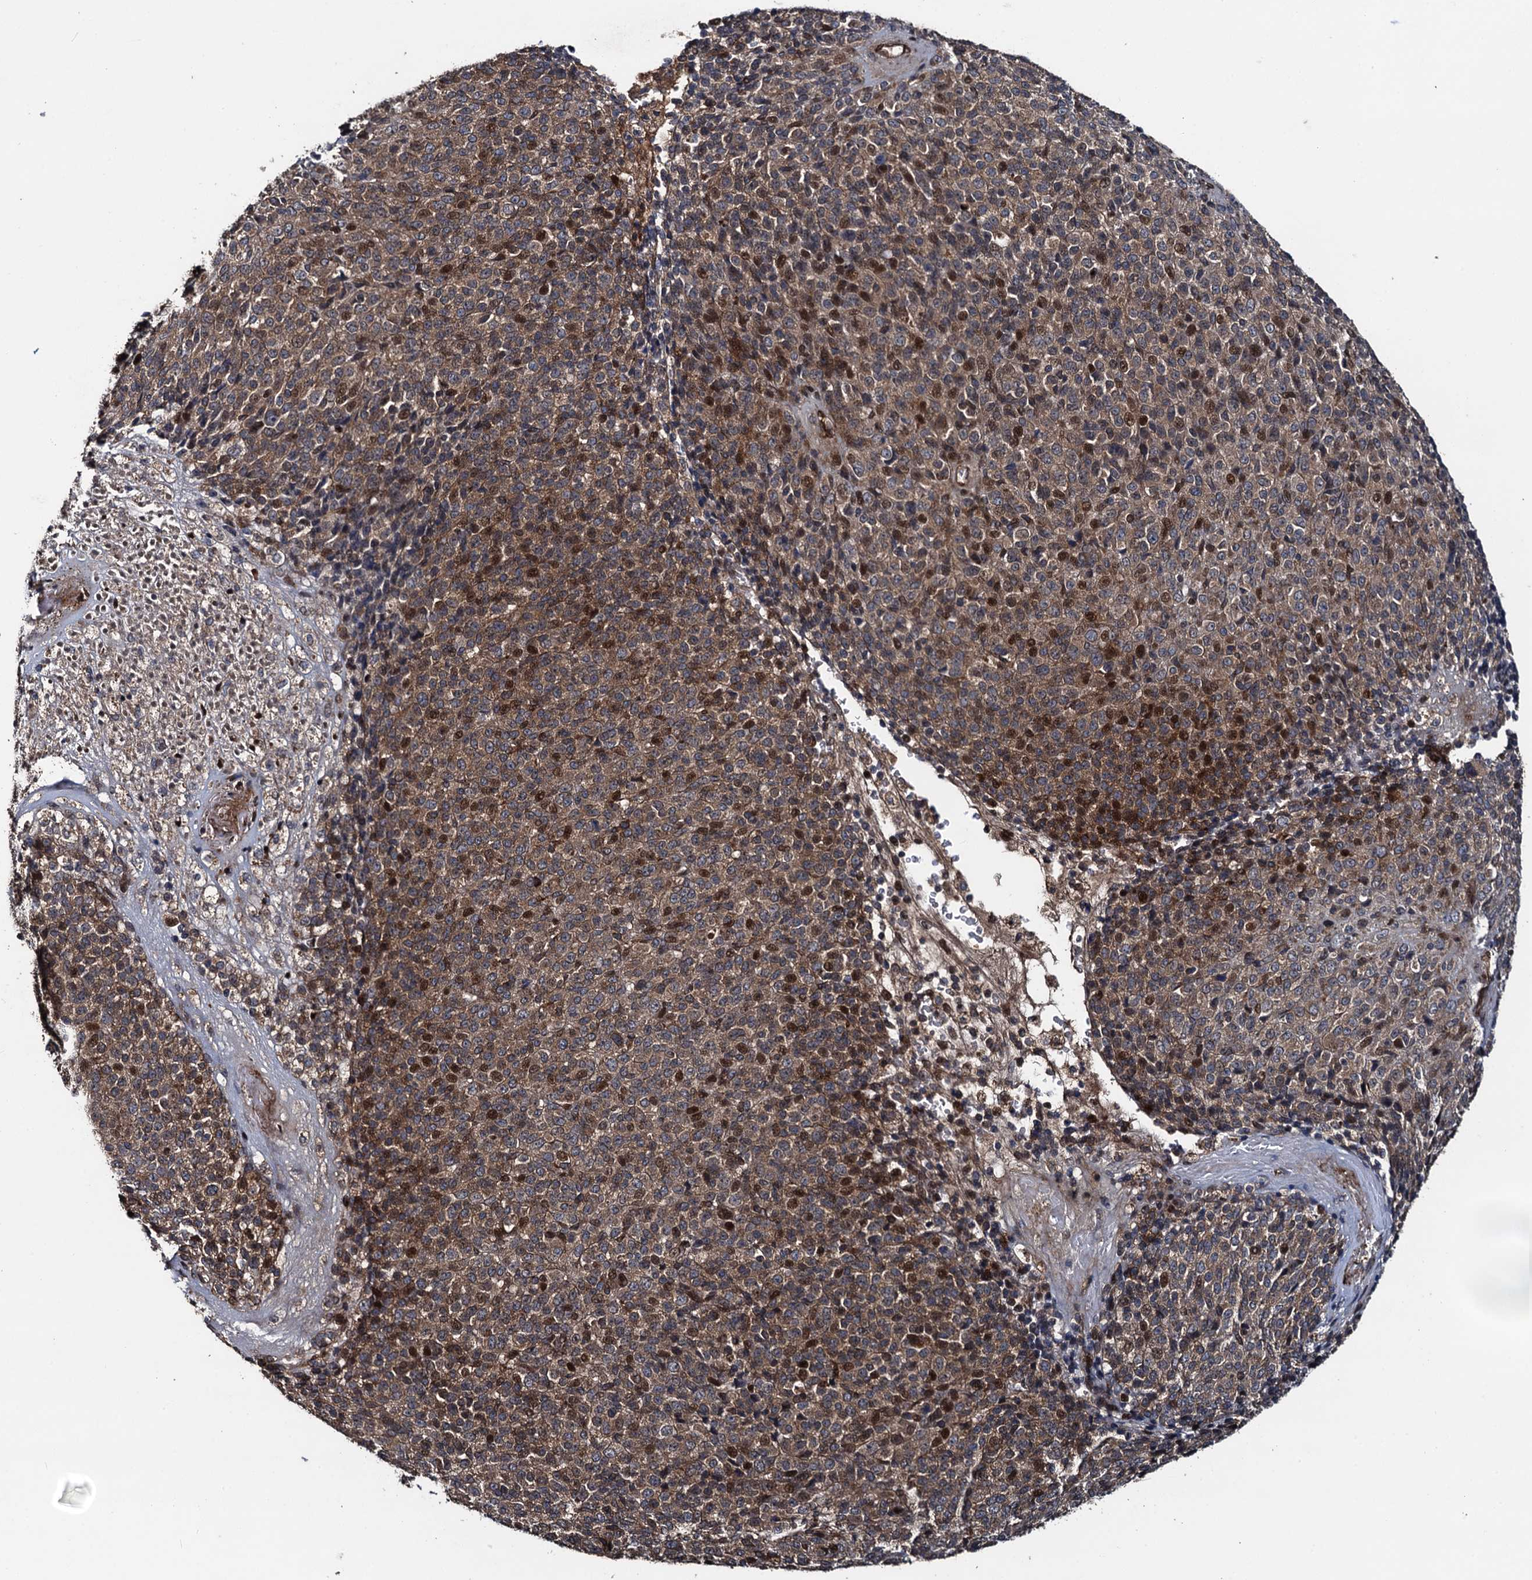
{"staining": {"intensity": "moderate", "quantity": ">75%", "location": "cytoplasmic/membranous,nuclear"}, "tissue": "melanoma", "cell_type": "Tumor cells", "image_type": "cancer", "snomed": [{"axis": "morphology", "description": "Malignant melanoma, Metastatic site"}, {"axis": "topography", "description": "Brain"}], "caption": "Moderate cytoplasmic/membranous and nuclear positivity is identified in approximately >75% of tumor cells in malignant melanoma (metastatic site). (DAB = brown stain, brightfield microscopy at high magnification).", "gene": "RHOBTB1", "patient": {"sex": "female", "age": 56}}